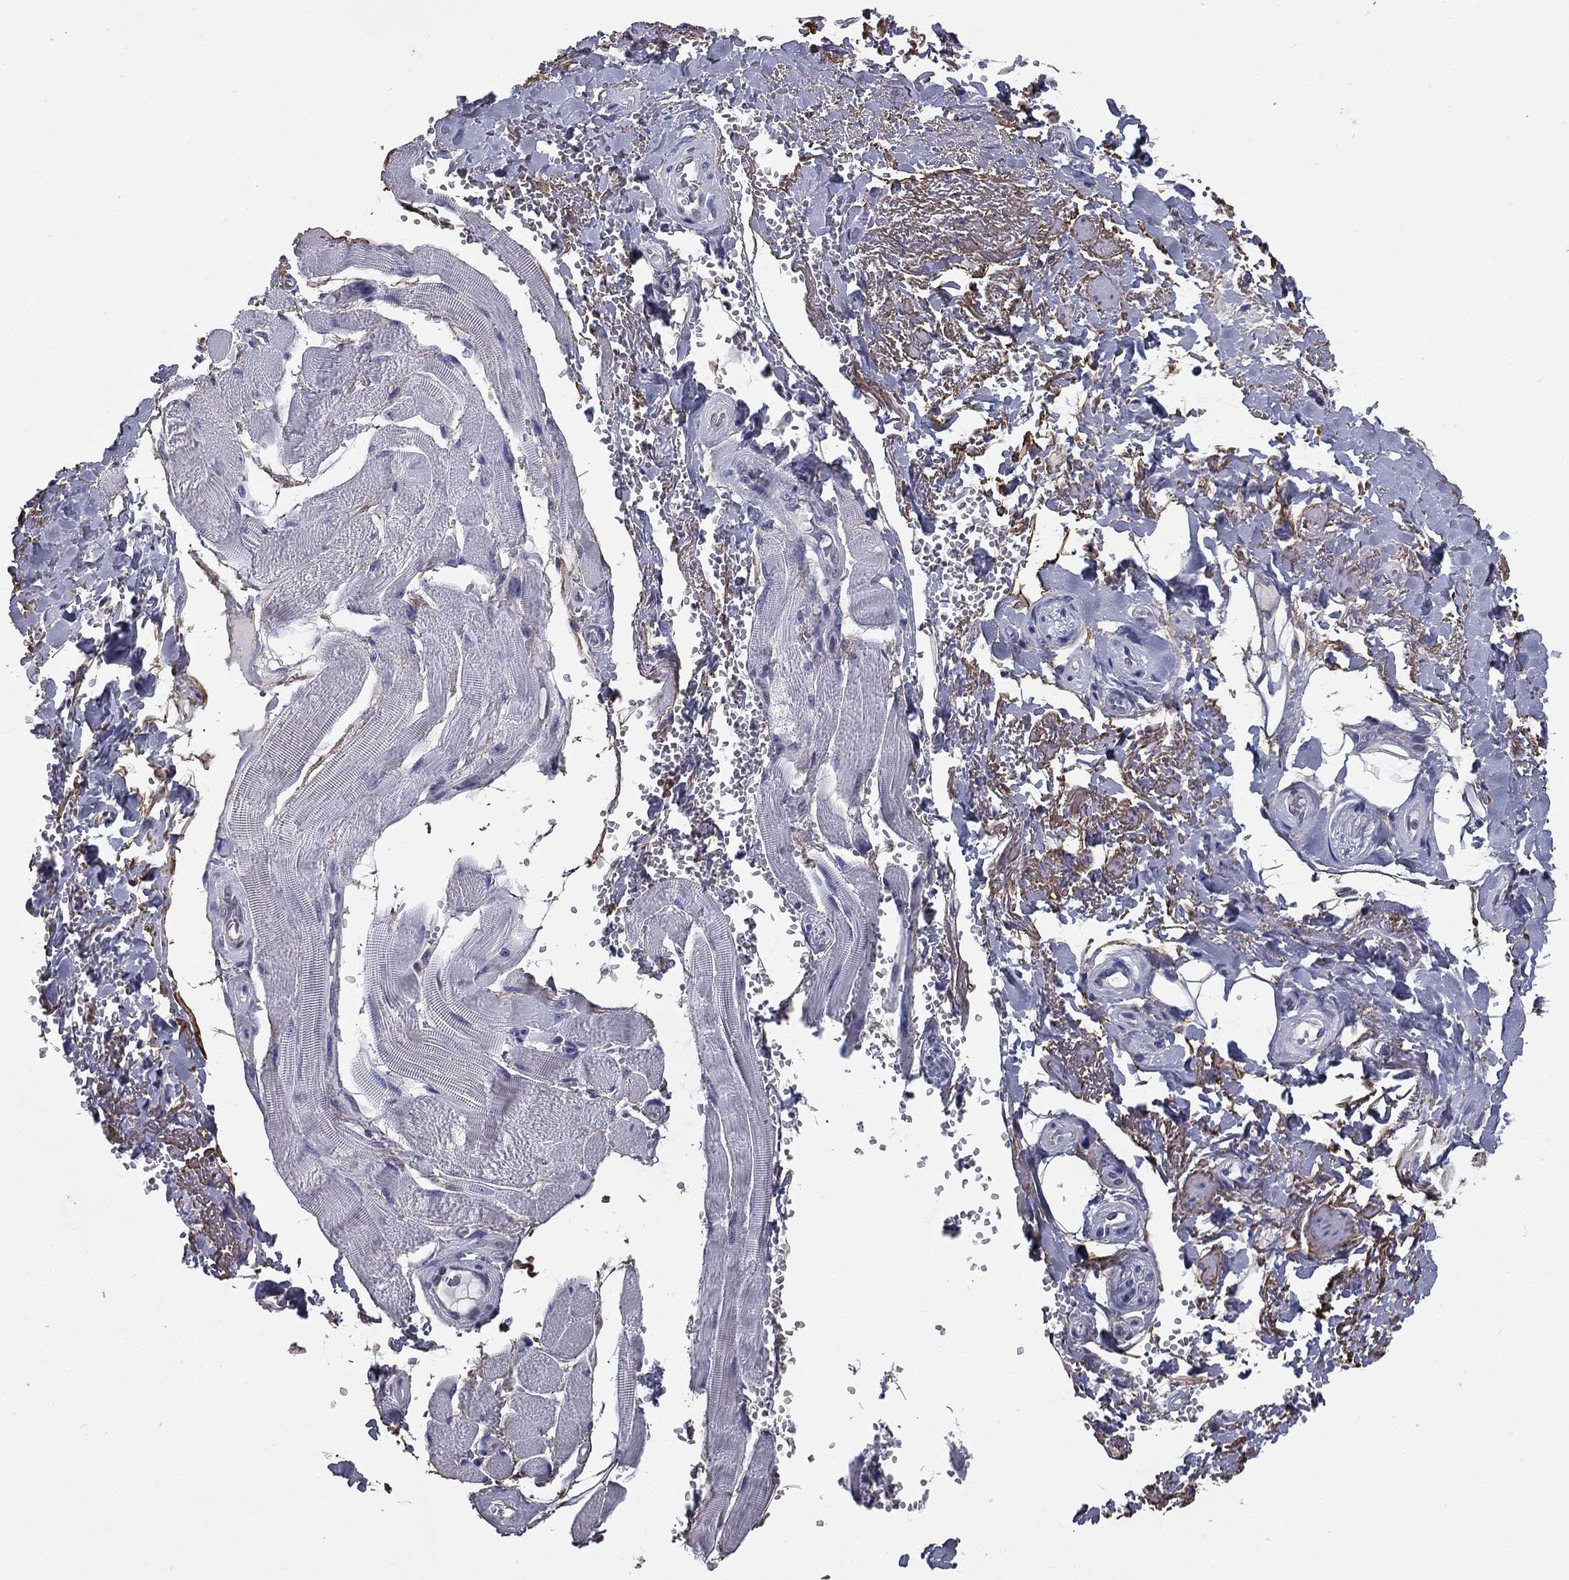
{"staining": {"intensity": "negative", "quantity": "none", "location": "none"}, "tissue": "adipose tissue", "cell_type": "Adipocytes", "image_type": "normal", "snomed": [{"axis": "morphology", "description": "Normal tissue, NOS"}, {"axis": "topography", "description": "Anal"}, {"axis": "topography", "description": "Peripheral nerve tissue"}], "caption": "DAB (3,3'-diaminobenzidine) immunohistochemical staining of benign adipose tissue shows no significant staining in adipocytes.", "gene": "REXO5", "patient": {"sex": "male", "age": 53}}